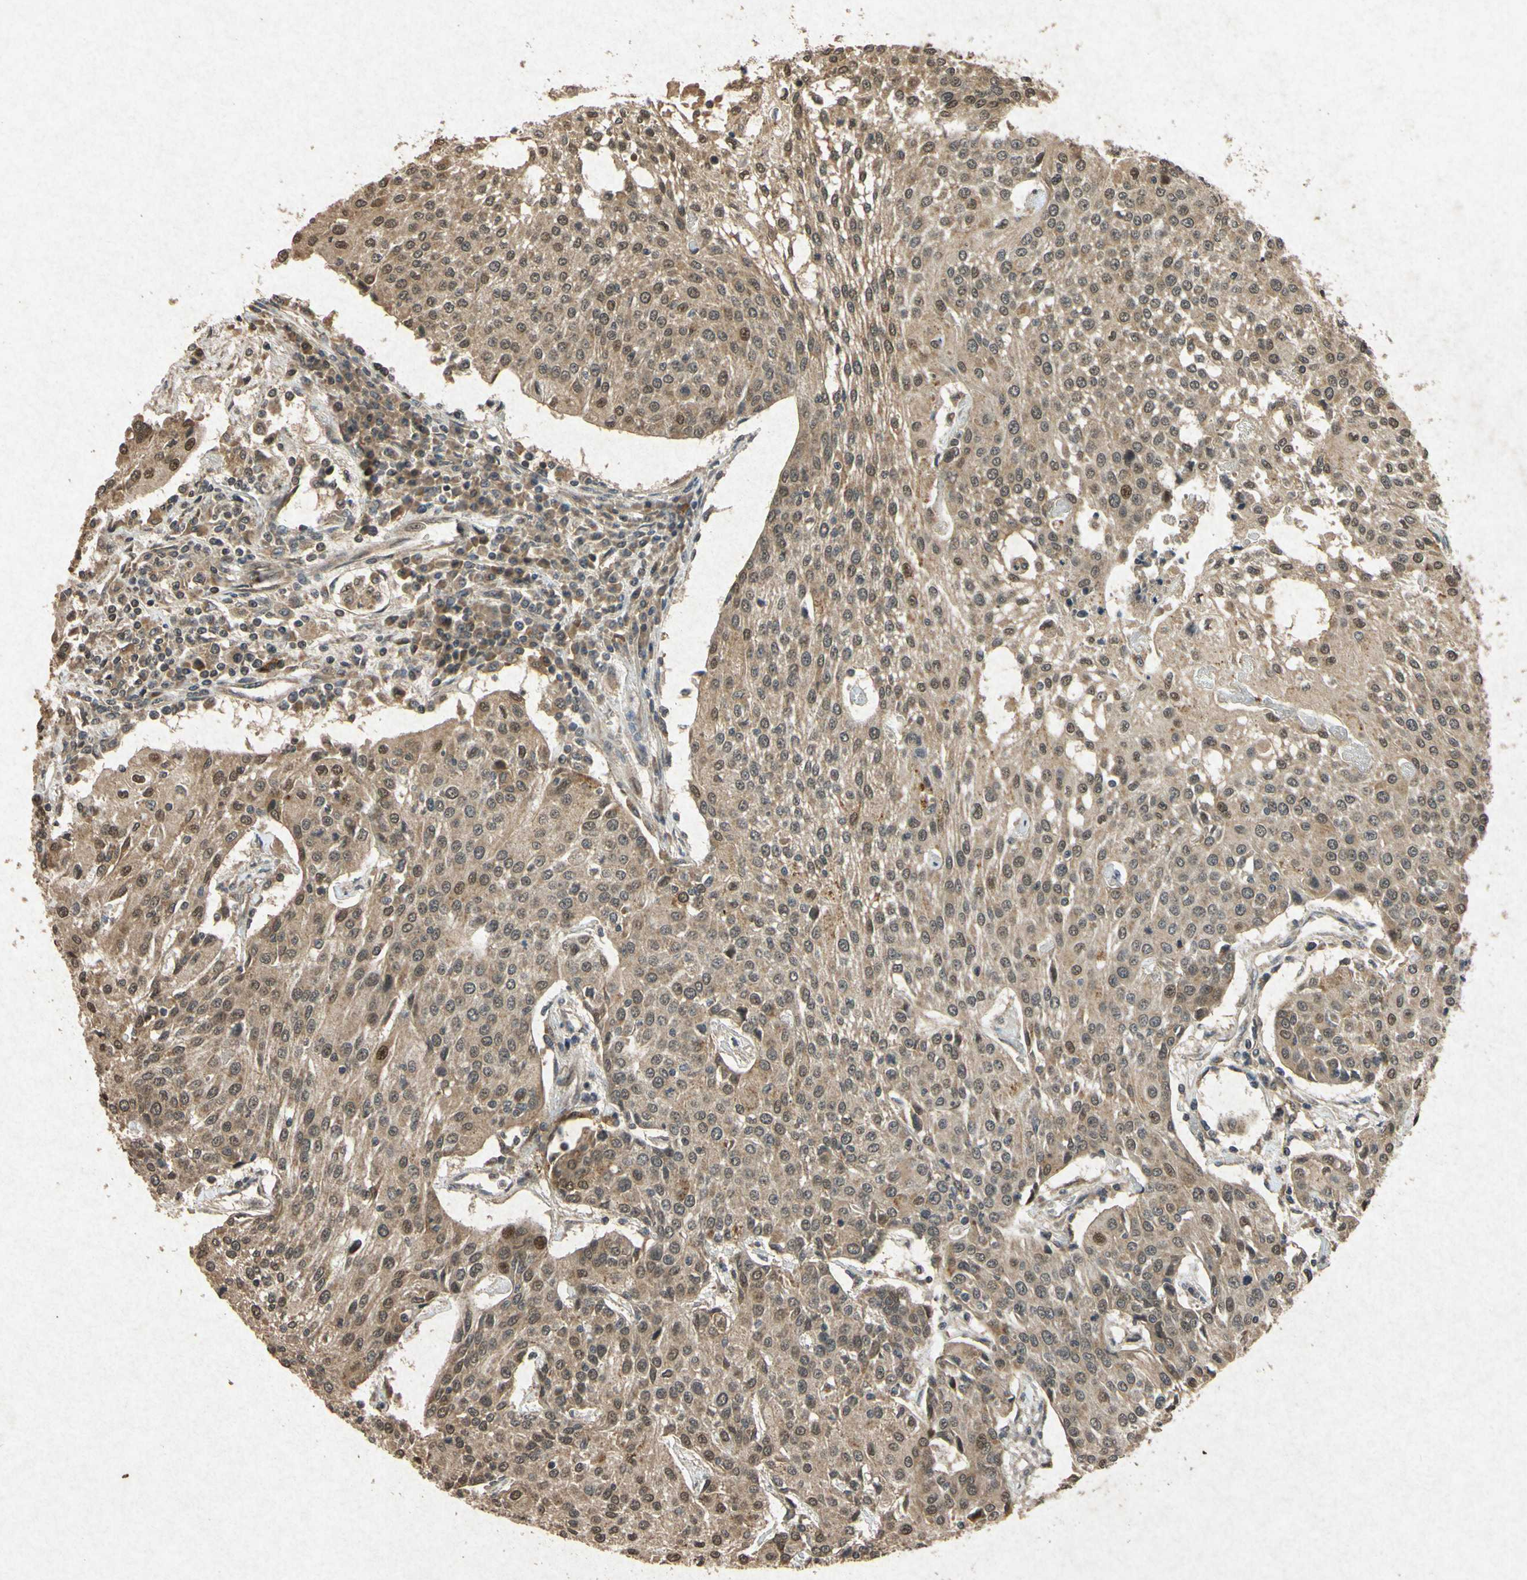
{"staining": {"intensity": "moderate", "quantity": ">75%", "location": "cytoplasmic/membranous,nuclear"}, "tissue": "urothelial cancer", "cell_type": "Tumor cells", "image_type": "cancer", "snomed": [{"axis": "morphology", "description": "Urothelial carcinoma, High grade"}, {"axis": "topography", "description": "Urinary bladder"}], "caption": "This micrograph displays immunohistochemistry staining of human urothelial cancer, with medium moderate cytoplasmic/membranous and nuclear staining in approximately >75% of tumor cells.", "gene": "ATP6V1H", "patient": {"sex": "female", "age": 85}}